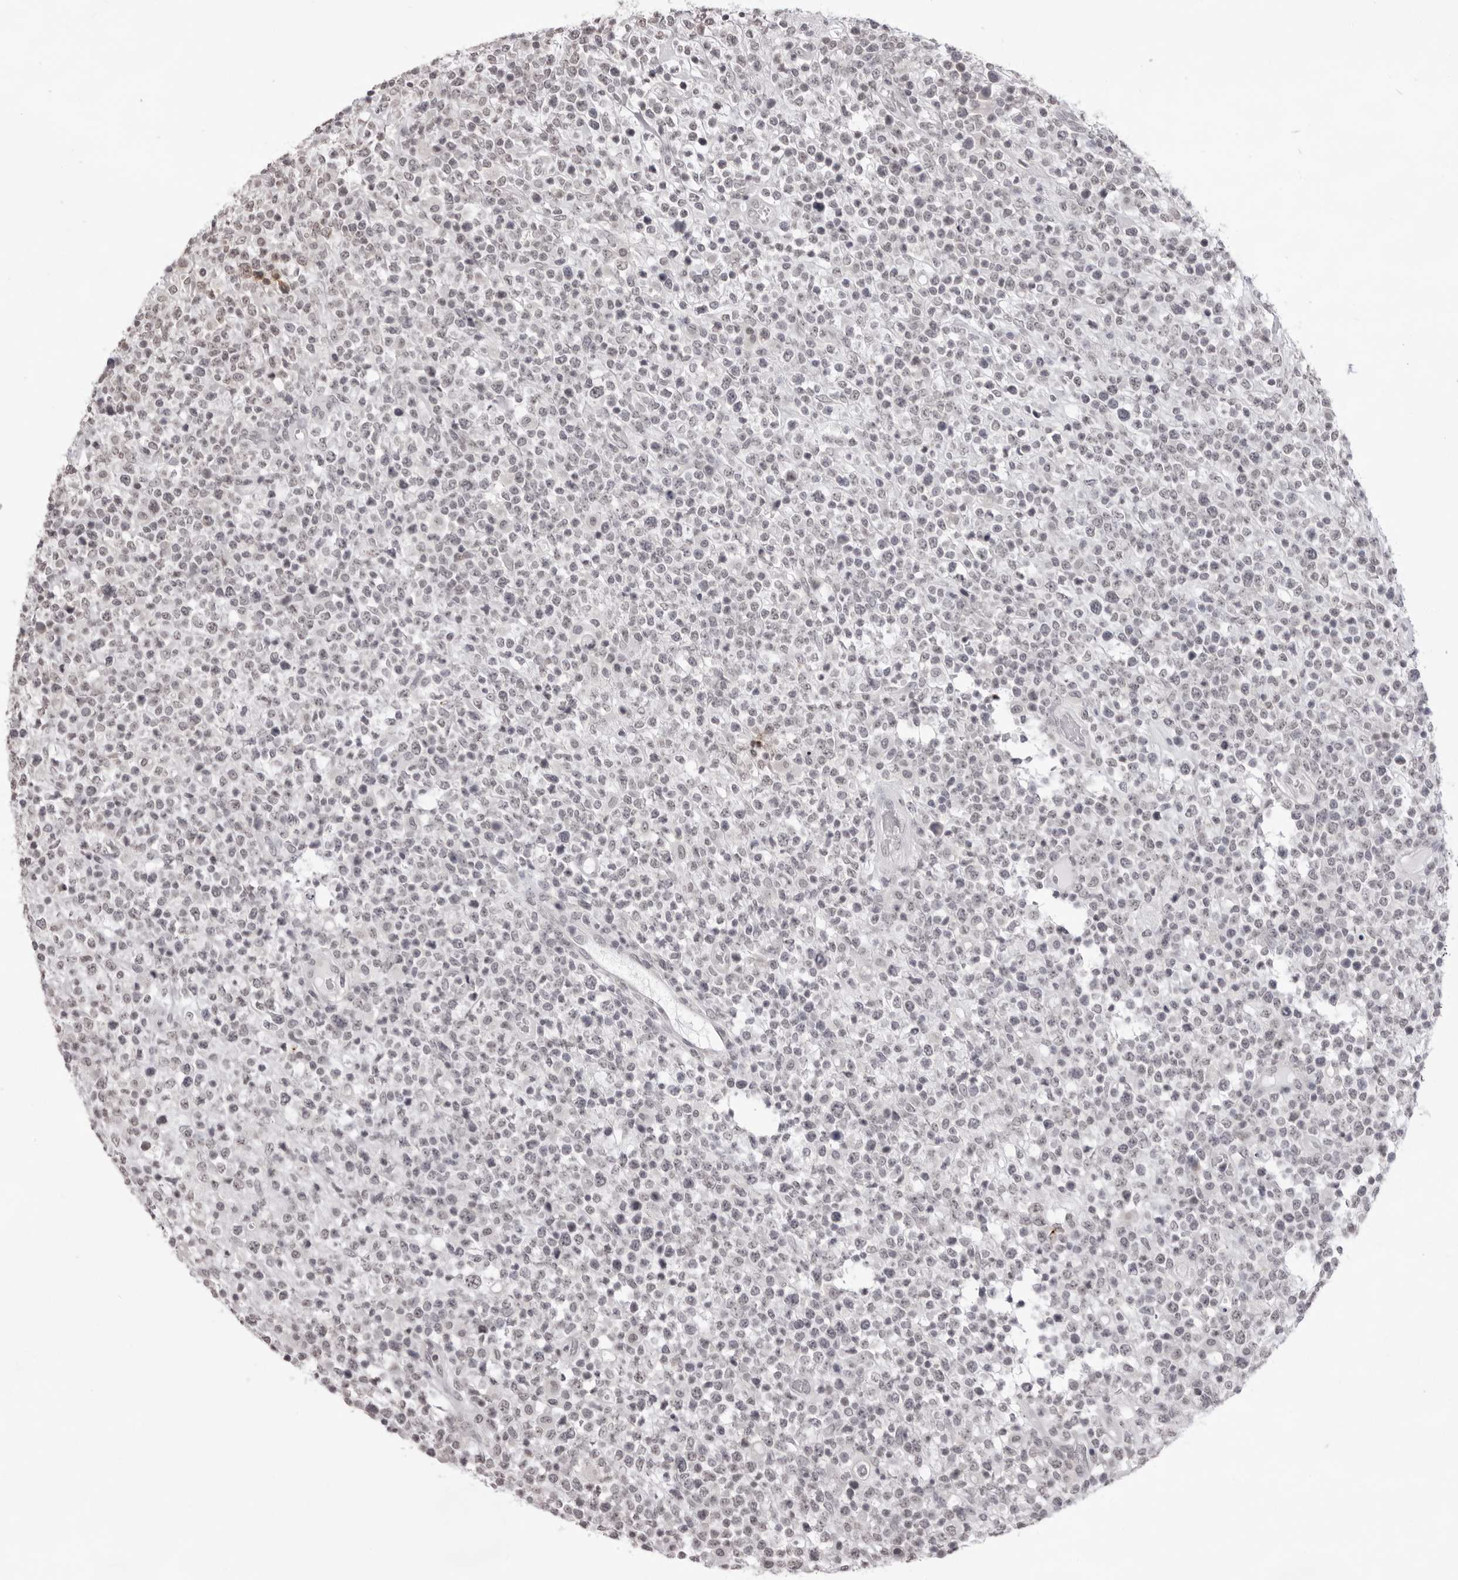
{"staining": {"intensity": "negative", "quantity": "none", "location": "none"}, "tissue": "lymphoma", "cell_type": "Tumor cells", "image_type": "cancer", "snomed": [{"axis": "morphology", "description": "Malignant lymphoma, non-Hodgkin's type, High grade"}, {"axis": "topography", "description": "Colon"}], "caption": "Human high-grade malignant lymphoma, non-Hodgkin's type stained for a protein using immunohistochemistry demonstrates no staining in tumor cells.", "gene": "NTM", "patient": {"sex": "female", "age": 53}}